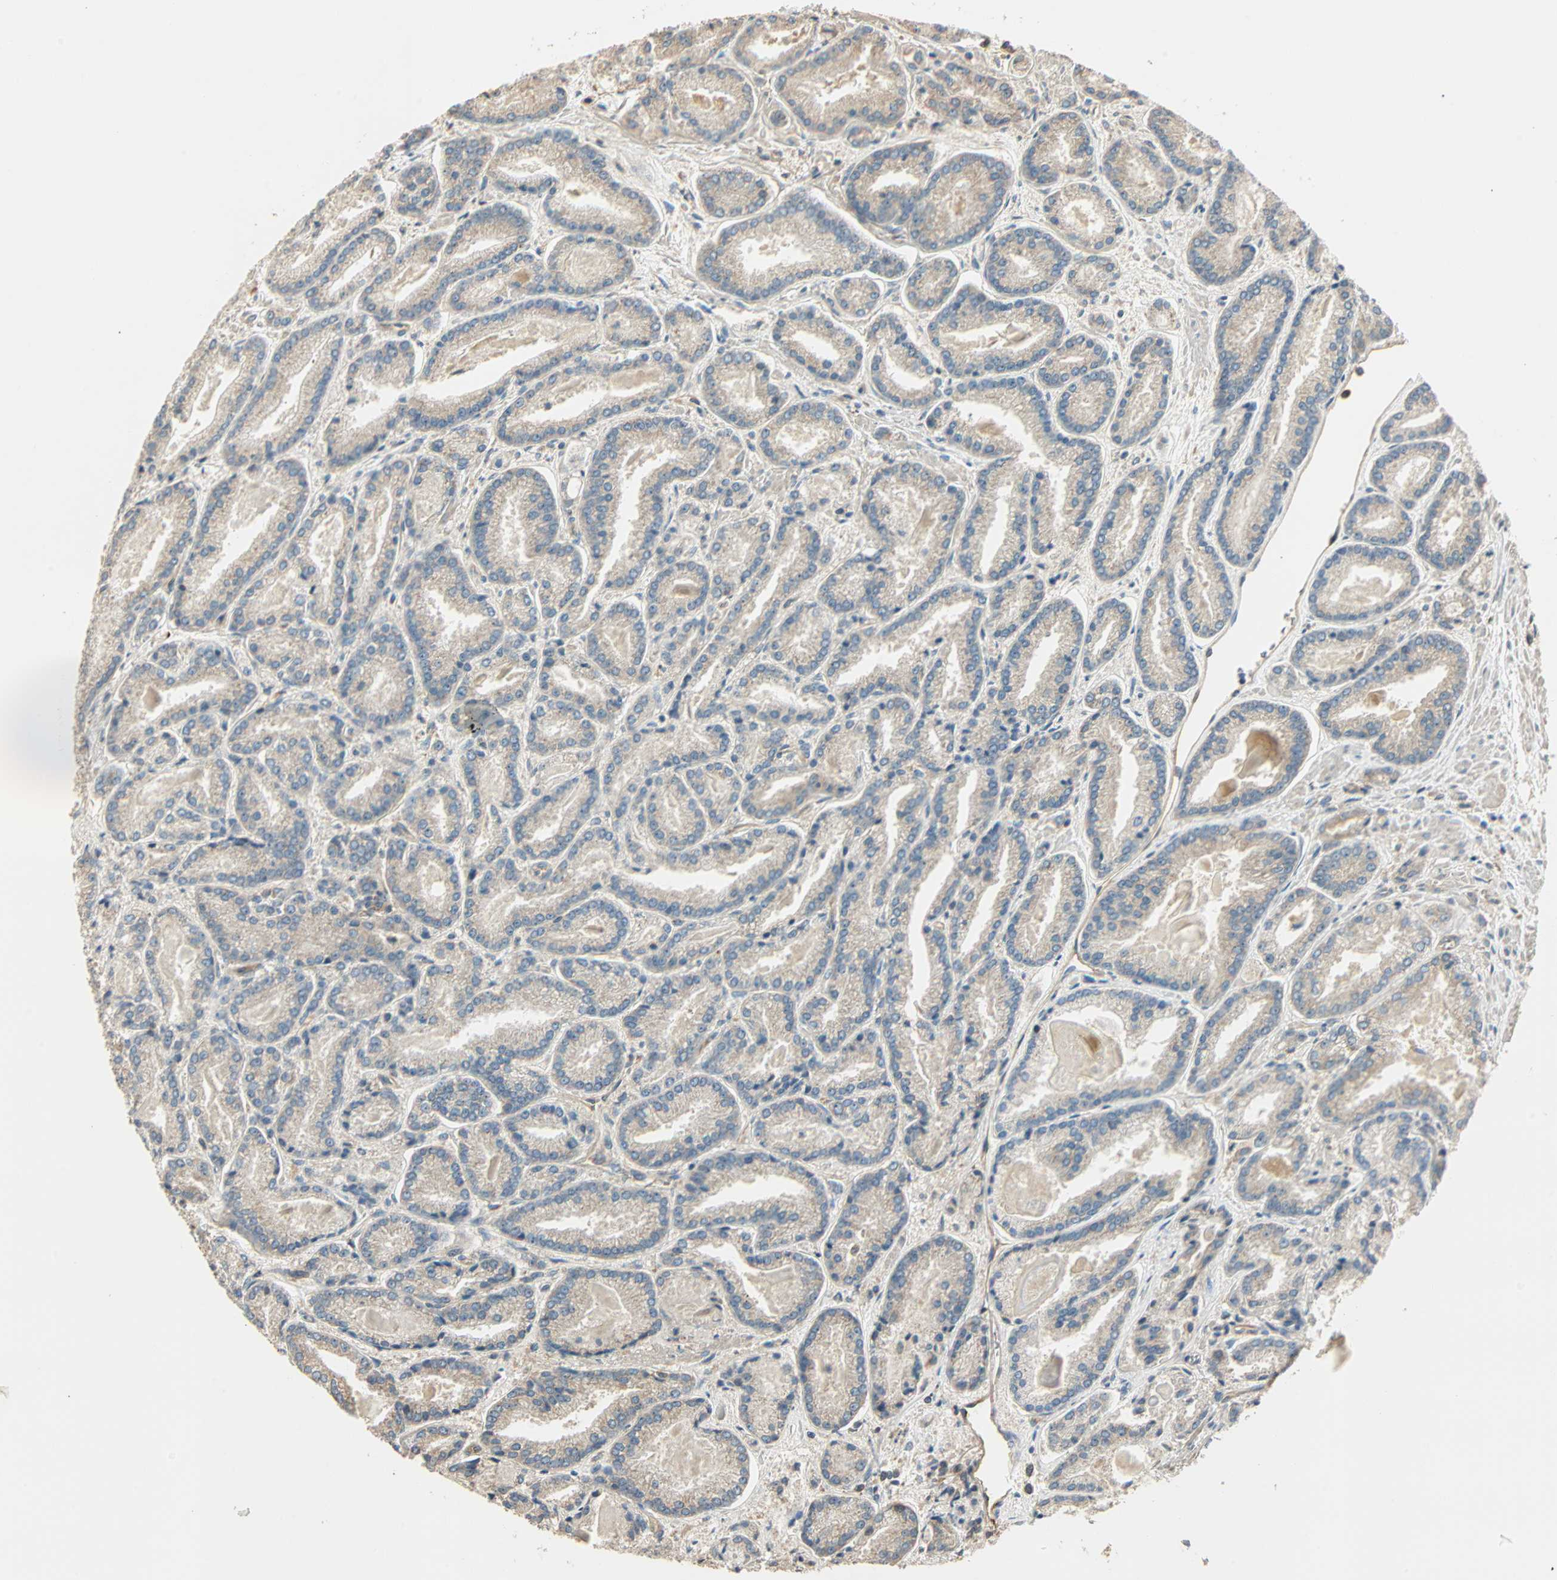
{"staining": {"intensity": "weak", "quantity": "25%-75%", "location": "cytoplasmic/membranous"}, "tissue": "prostate cancer", "cell_type": "Tumor cells", "image_type": "cancer", "snomed": [{"axis": "morphology", "description": "Adenocarcinoma, Low grade"}, {"axis": "topography", "description": "Prostate"}], "caption": "Prostate cancer stained with DAB (3,3'-diaminobenzidine) IHC exhibits low levels of weak cytoplasmic/membranous expression in about 25%-75% of tumor cells.", "gene": "GALK1", "patient": {"sex": "male", "age": 59}}